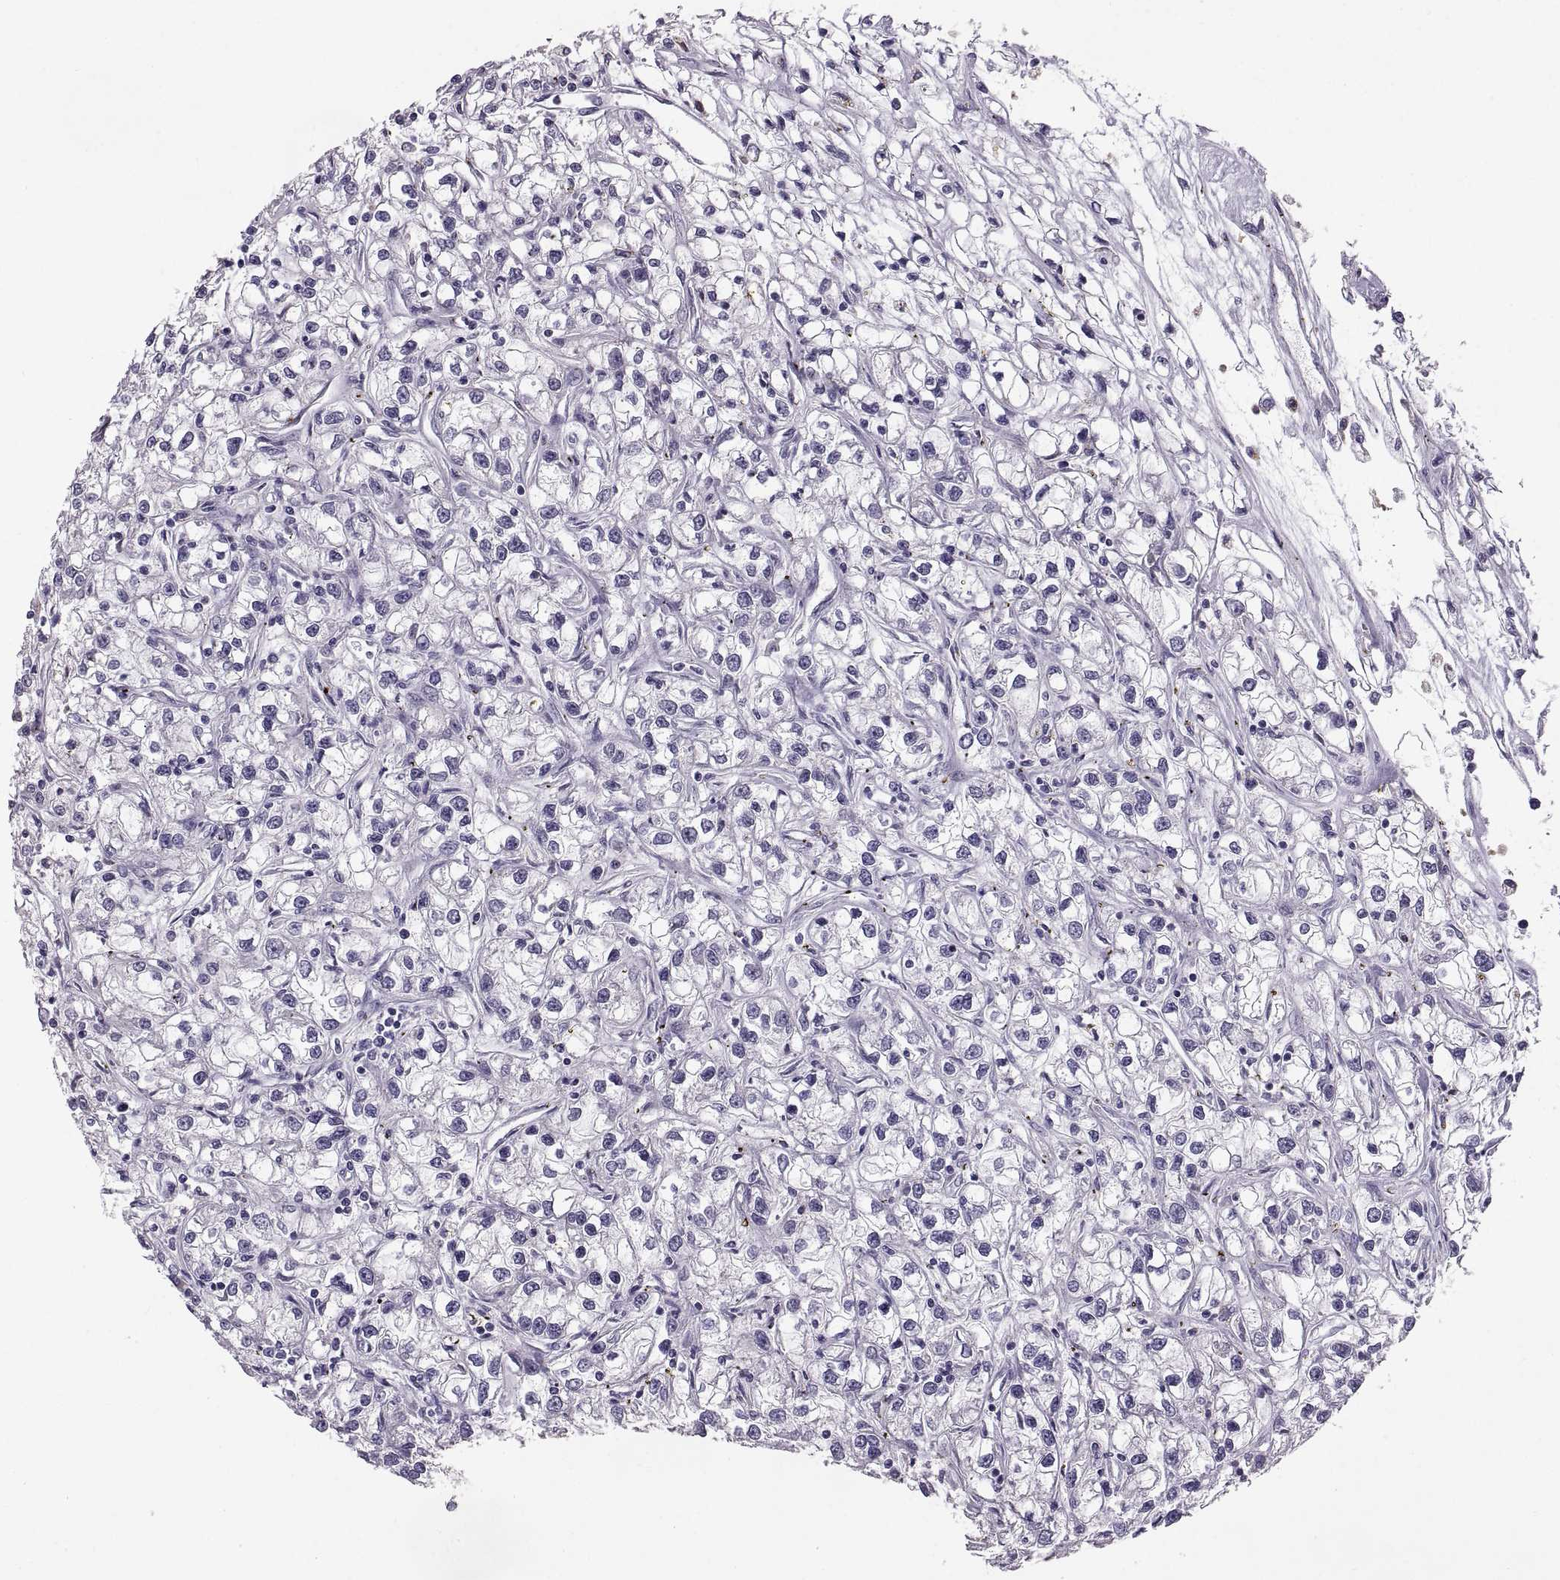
{"staining": {"intensity": "negative", "quantity": "none", "location": "none"}, "tissue": "renal cancer", "cell_type": "Tumor cells", "image_type": "cancer", "snomed": [{"axis": "morphology", "description": "Adenocarcinoma, NOS"}, {"axis": "topography", "description": "Kidney"}], "caption": "This is an immunohistochemistry (IHC) histopathology image of human renal adenocarcinoma. There is no staining in tumor cells.", "gene": "MAGEB18", "patient": {"sex": "female", "age": 59}}